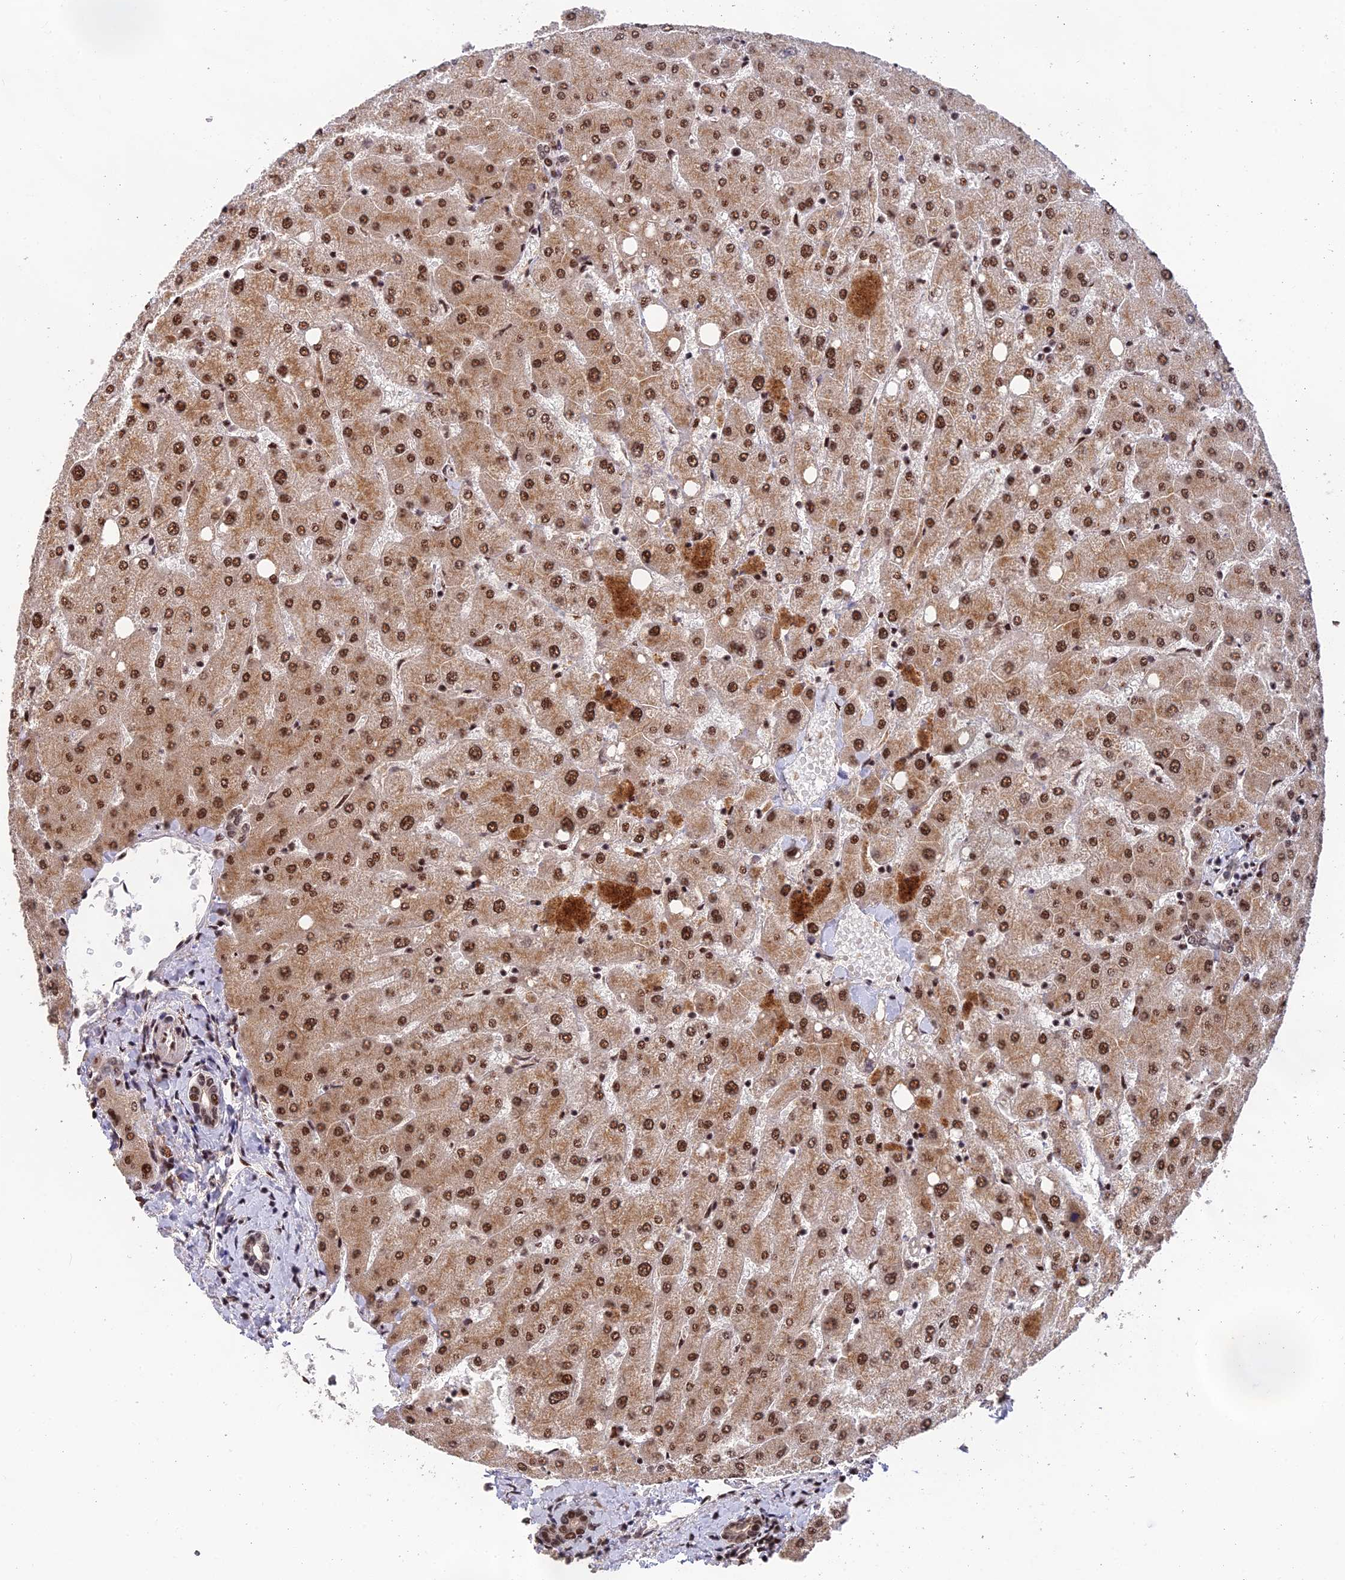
{"staining": {"intensity": "moderate", "quantity": "25%-75%", "location": "nuclear"}, "tissue": "liver", "cell_type": "Cholangiocytes", "image_type": "normal", "snomed": [{"axis": "morphology", "description": "Normal tissue, NOS"}, {"axis": "topography", "description": "Liver"}], "caption": "Moderate nuclear positivity is identified in approximately 25%-75% of cholangiocytes in unremarkable liver.", "gene": "OSBPL1A", "patient": {"sex": "female", "age": 54}}